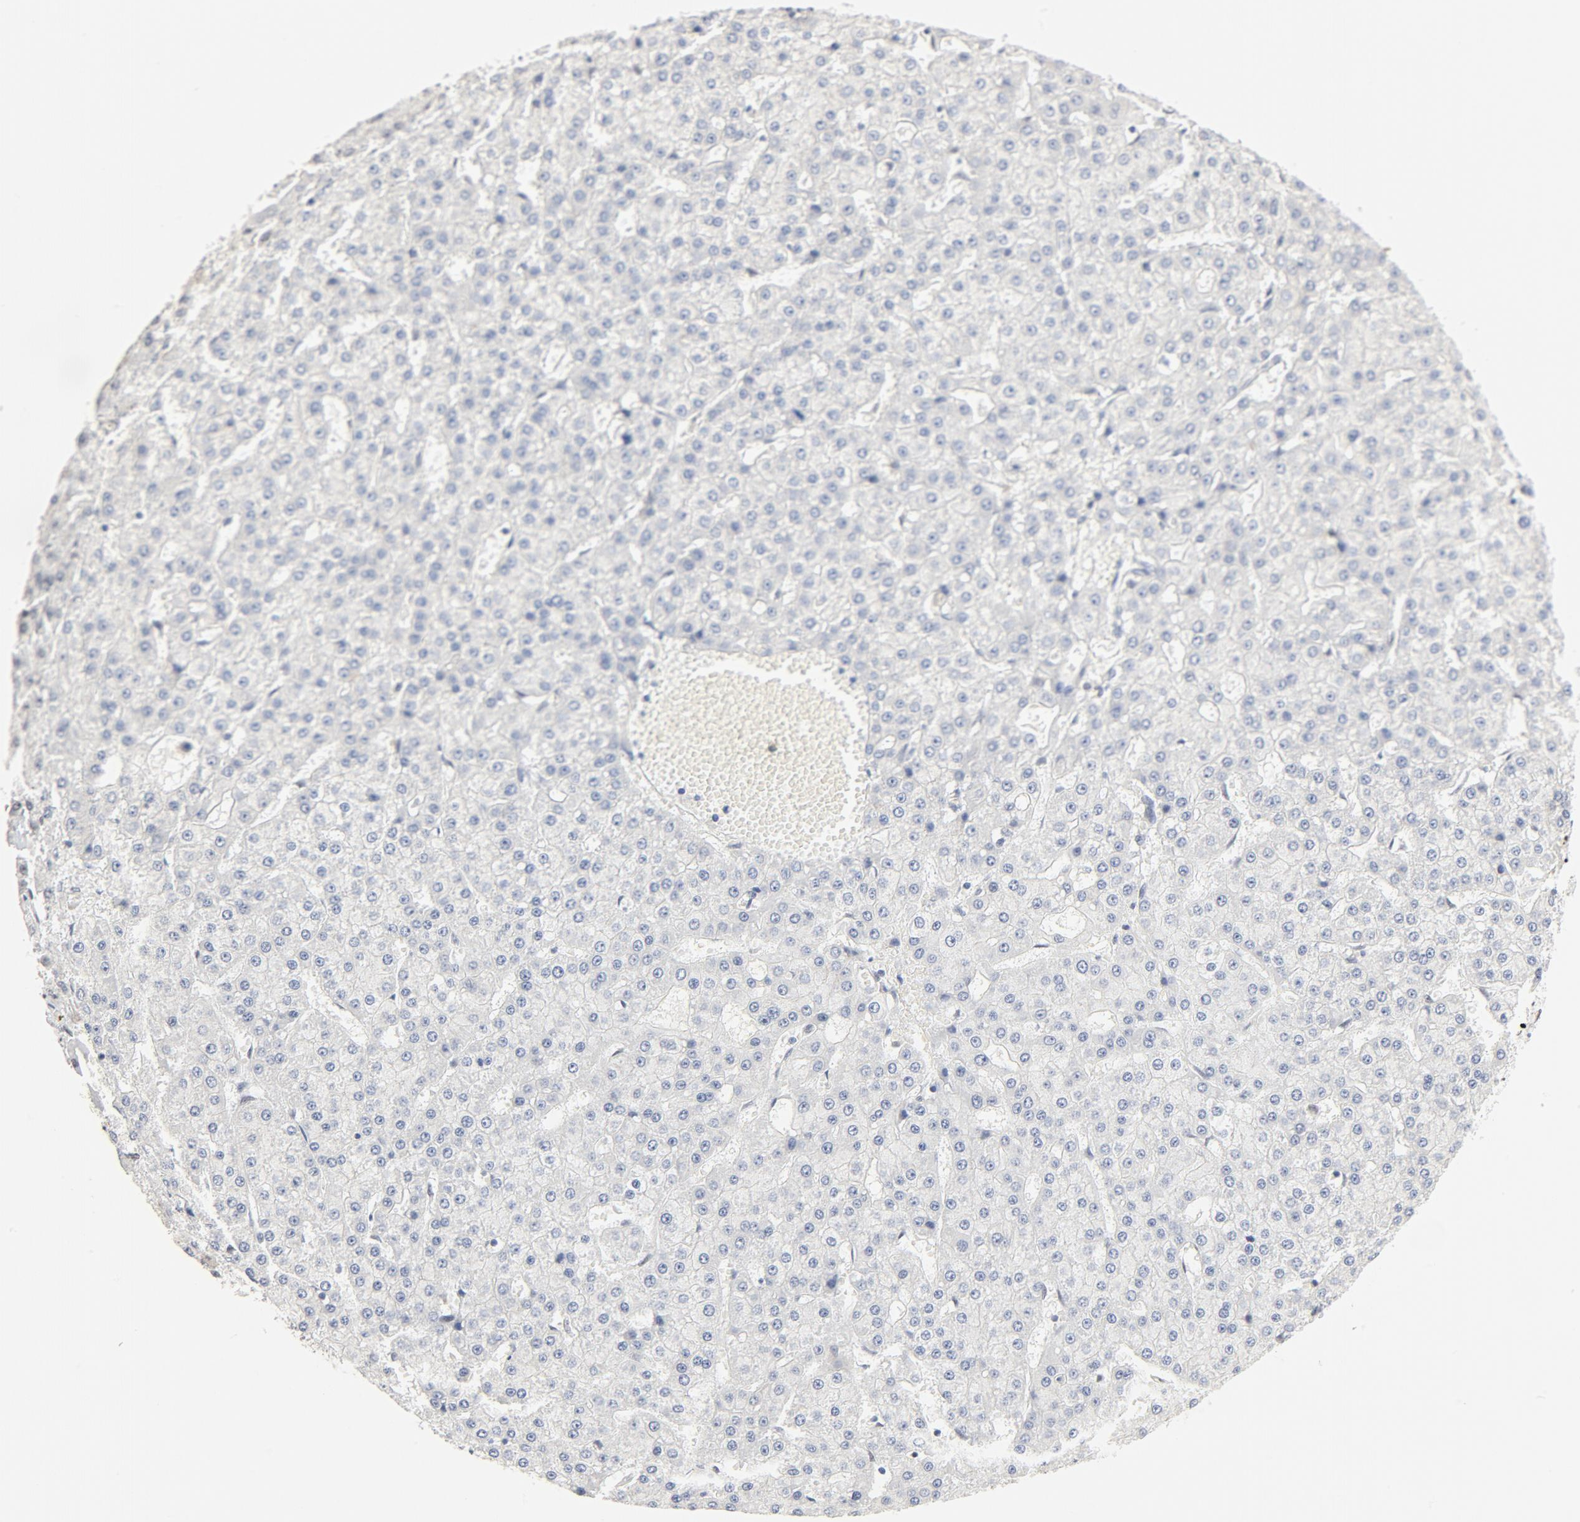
{"staining": {"intensity": "negative", "quantity": "none", "location": "none"}, "tissue": "liver cancer", "cell_type": "Tumor cells", "image_type": "cancer", "snomed": [{"axis": "morphology", "description": "Carcinoma, Hepatocellular, NOS"}, {"axis": "topography", "description": "Liver"}], "caption": "Liver hepatocellular carcinoma was stained to show a protein in brown. There is no significant positivity in tumor cells.", "gene": "GTF2H1", "patient": {"sex": "male", "age": 47}}